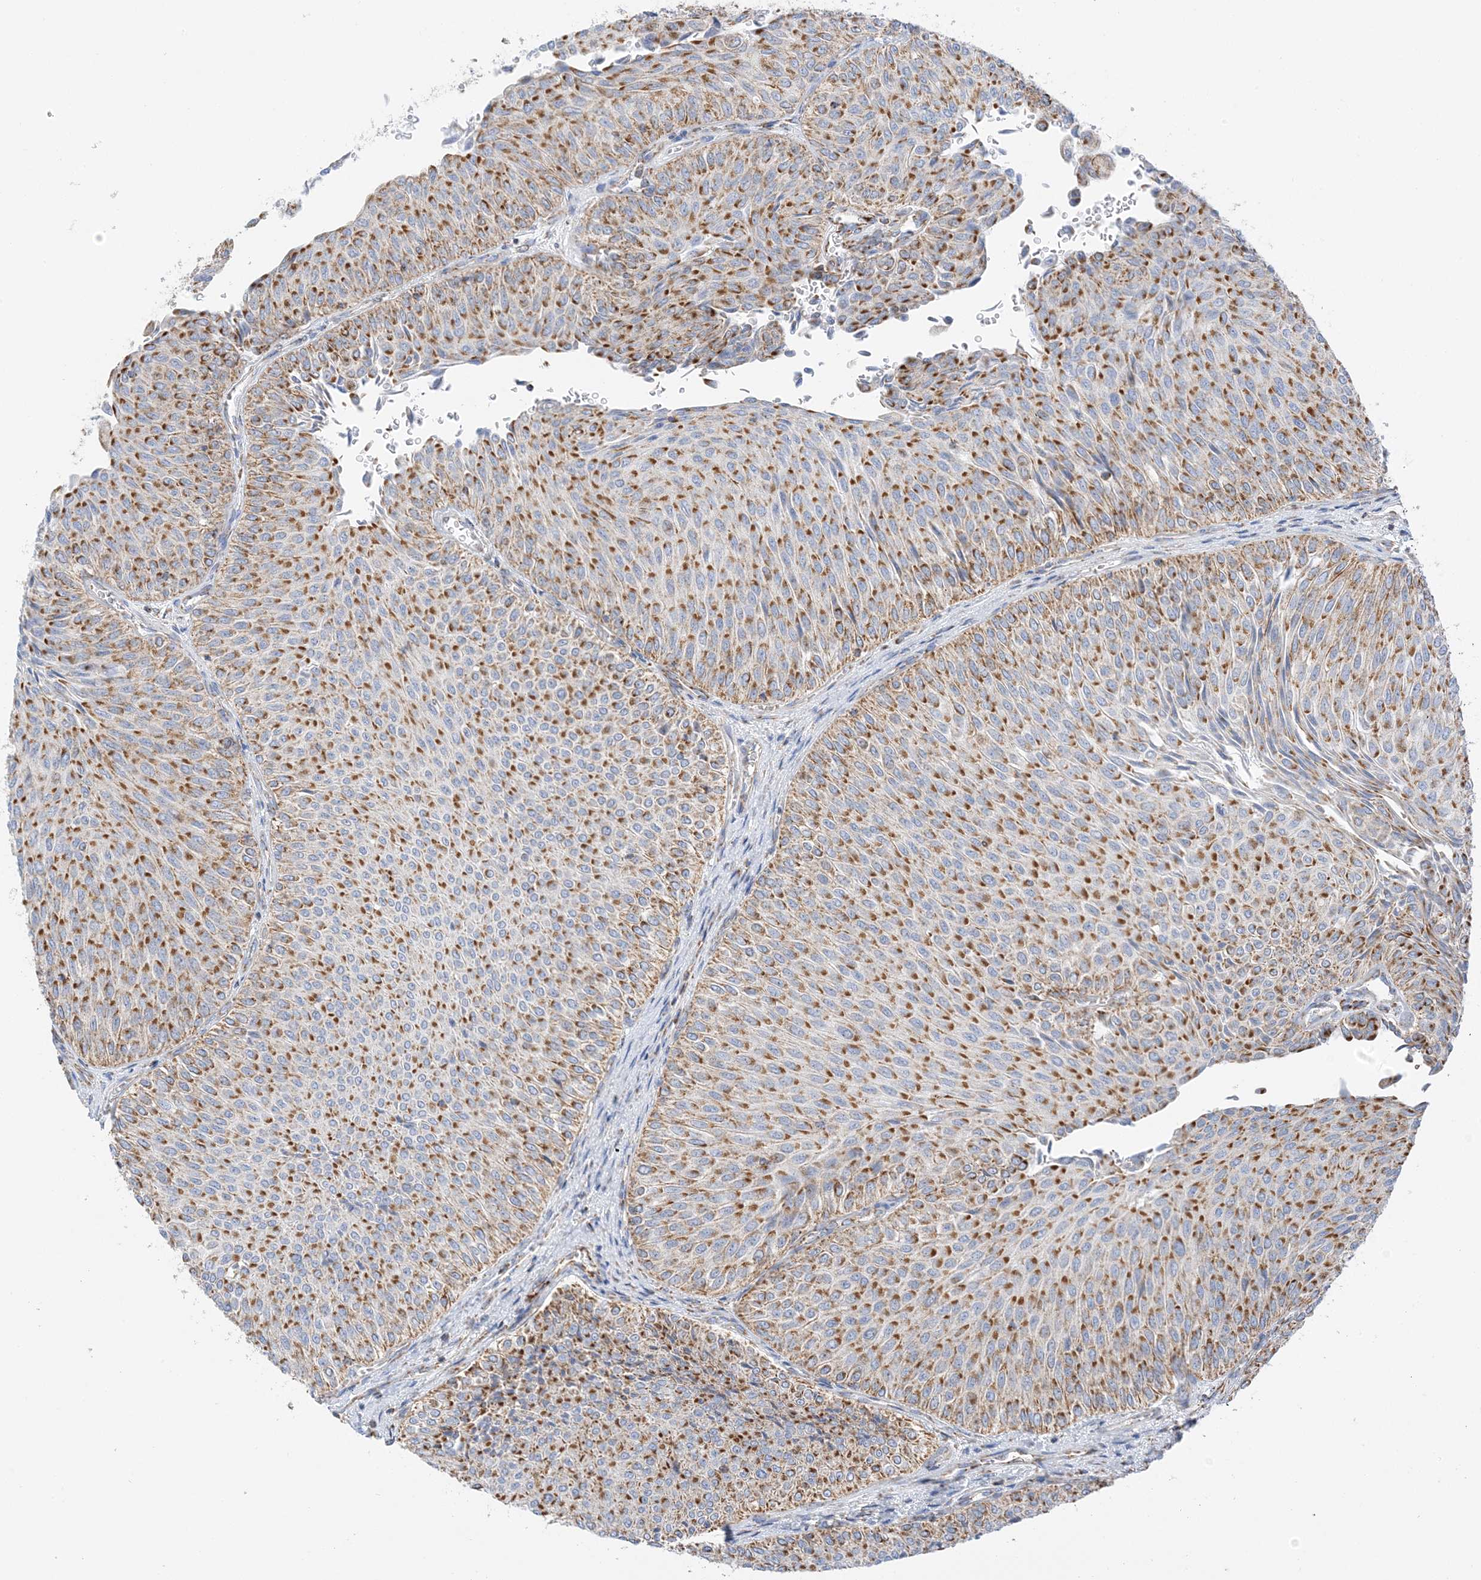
{"staining": {"intensity": "strong", "quantity": ">75%", "location": "cytoplasmic/membranous"}, "tissue": "urothelial cancer", "cell_type": "Tumor cells", "image_type": "cancer", "snomed": [{"axis": "morphology", "description": "Urothelial carcinoma, Low grade"}, {"axis": "topography", "description": "Urinary bladder"}], "caption": "Immunohistochemical staining of human low-grade urothelial carcinoma demonstrates high levels of strong cytoplasmic/membranous protein staining in about >75% of tumor cells.", "gene": "CAPN13", "patient": {"sex": "male", "age": 78}}